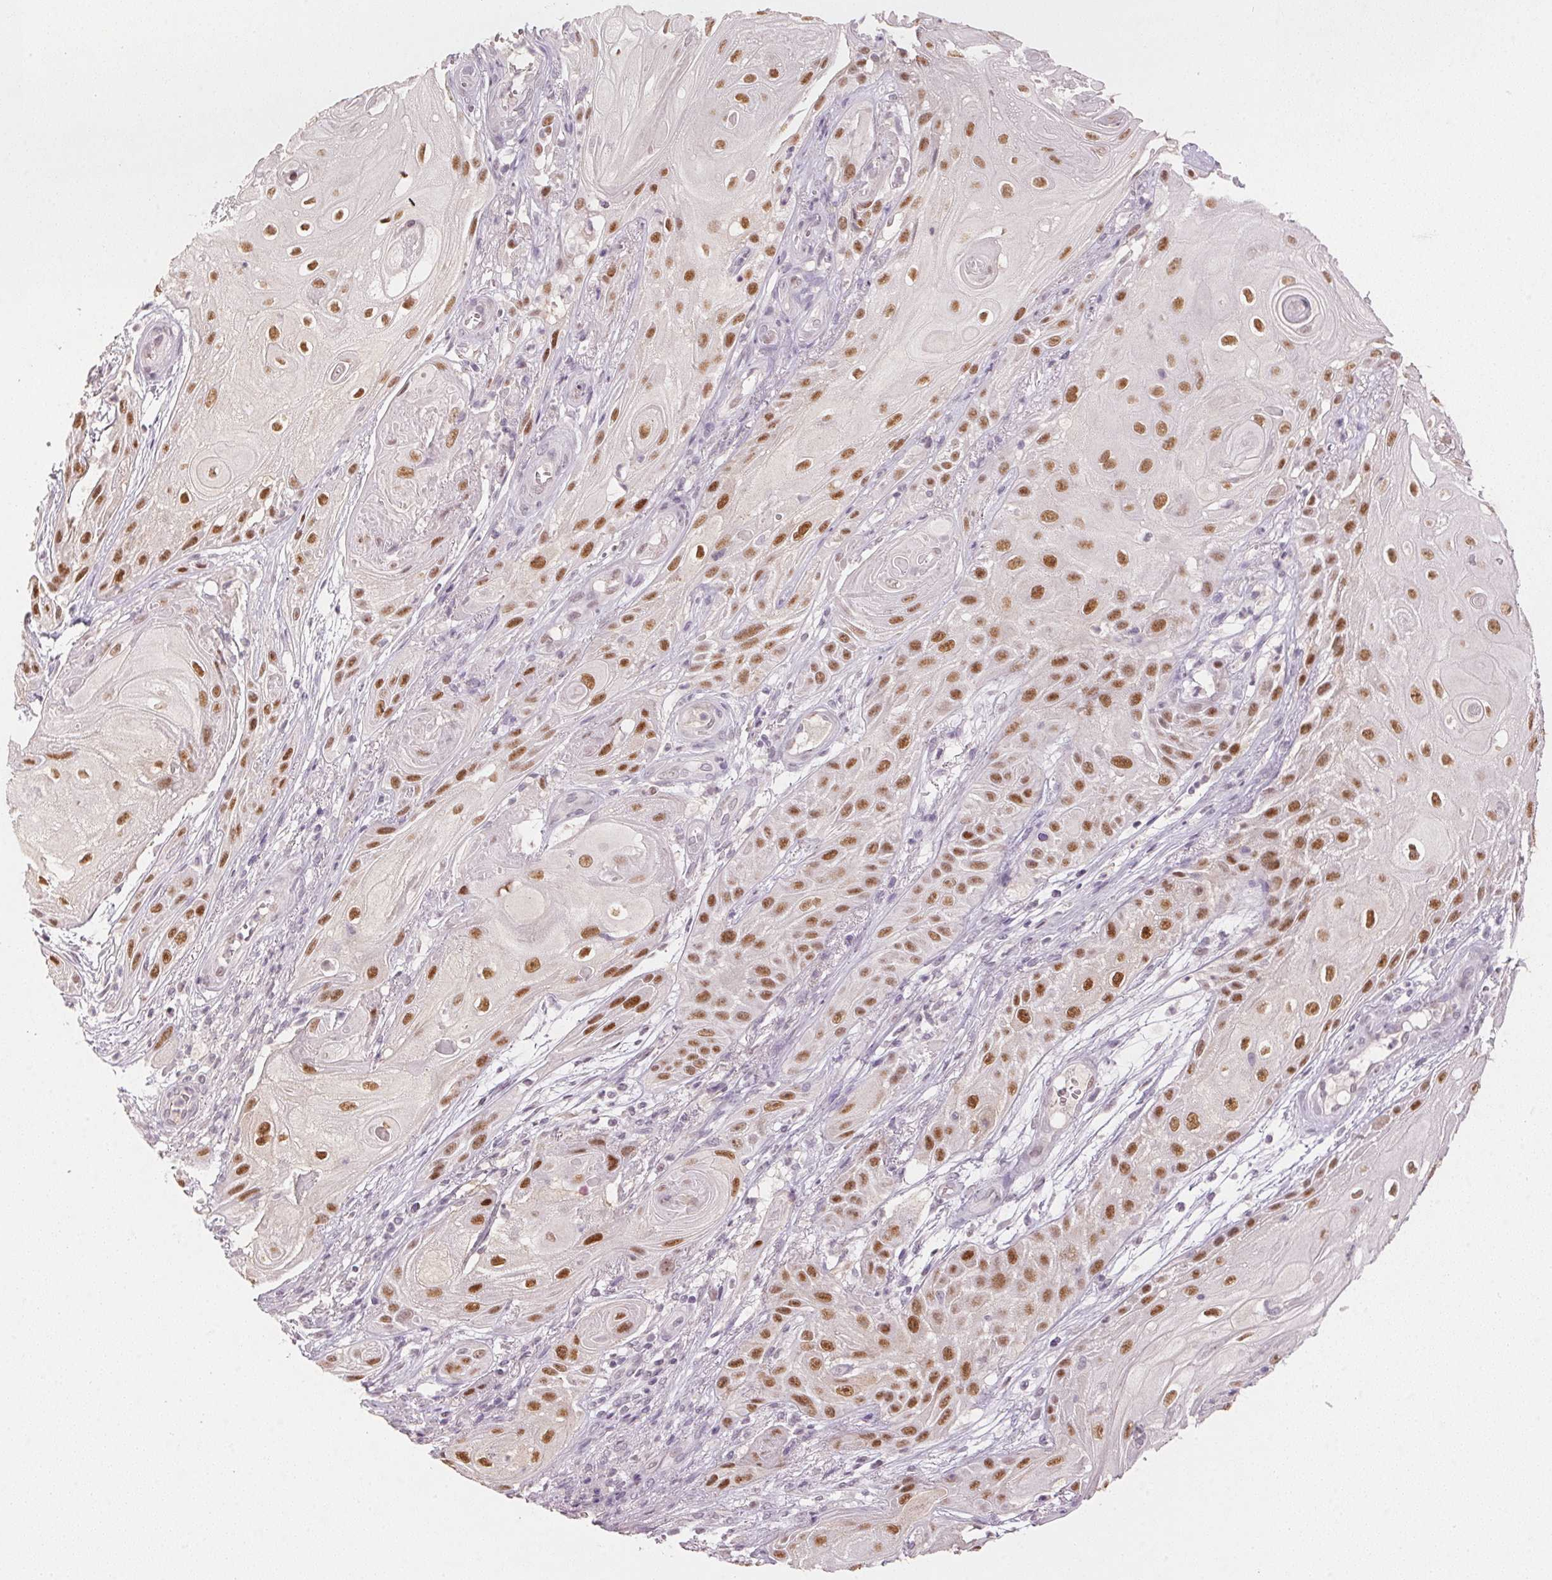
{"staining": {"intensity": "moderate", "quantity": ">75%", "location": "nuclear"}, "tissue": "skin cancer", "cell_type": "Tumor cells", "image_type": "cancer", "snomed": [{"axis": "morphology", "description": "Squamous cell carcinoma, NOS"}, {"axis": "topography", "description": "Skin"}], "caption": "A brown stain shows moderate nuclear positivity of a protein in human skin squamous cell carcinoma tumor cells. The protein of interest is shown in brown color, while the nuclei are stained blue.", "gene": "POLR3G", "patient": {"sex": "male", "age": 62}}